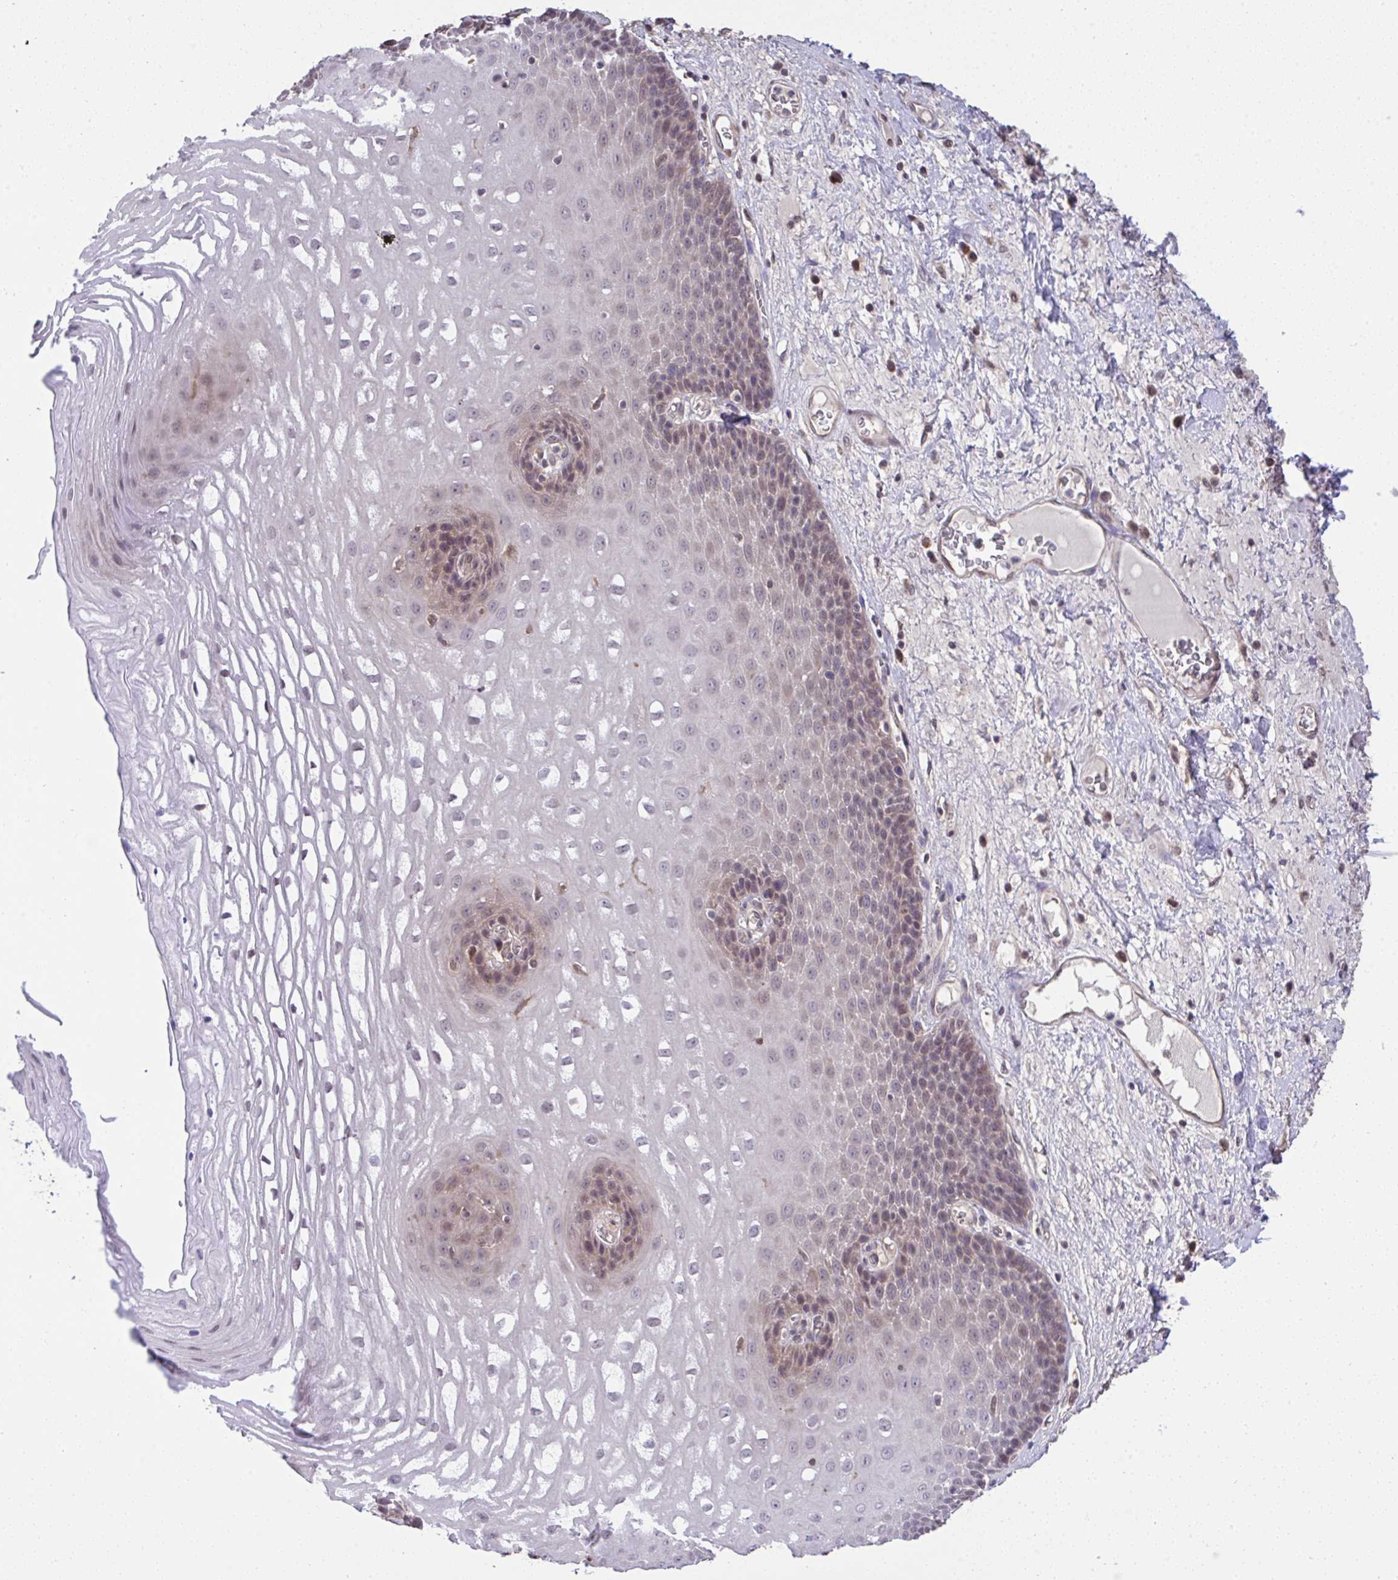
{"staining": {"intensity": "weak", "quantity": "25%-75%", "location": "cytoplasmic/membranous"}, "tissue": "esophagus", "cell_type": "Squamous epithelial cells", "image_type": "normal", "snomed": [{"axis": "morphology", "description": "Normal tissue, NOS"}, {"axis": "topography", "description": "Esophagus"}], "caption": "Brown immunohistochemical staining in unremarkable human esophagus shows weak cytoplasmic/membranous positivity in approximately 25%-75% of squamous epithelial cells.", "gene": "C9orf64", "patient": {"sex": "male", "age": 62}}